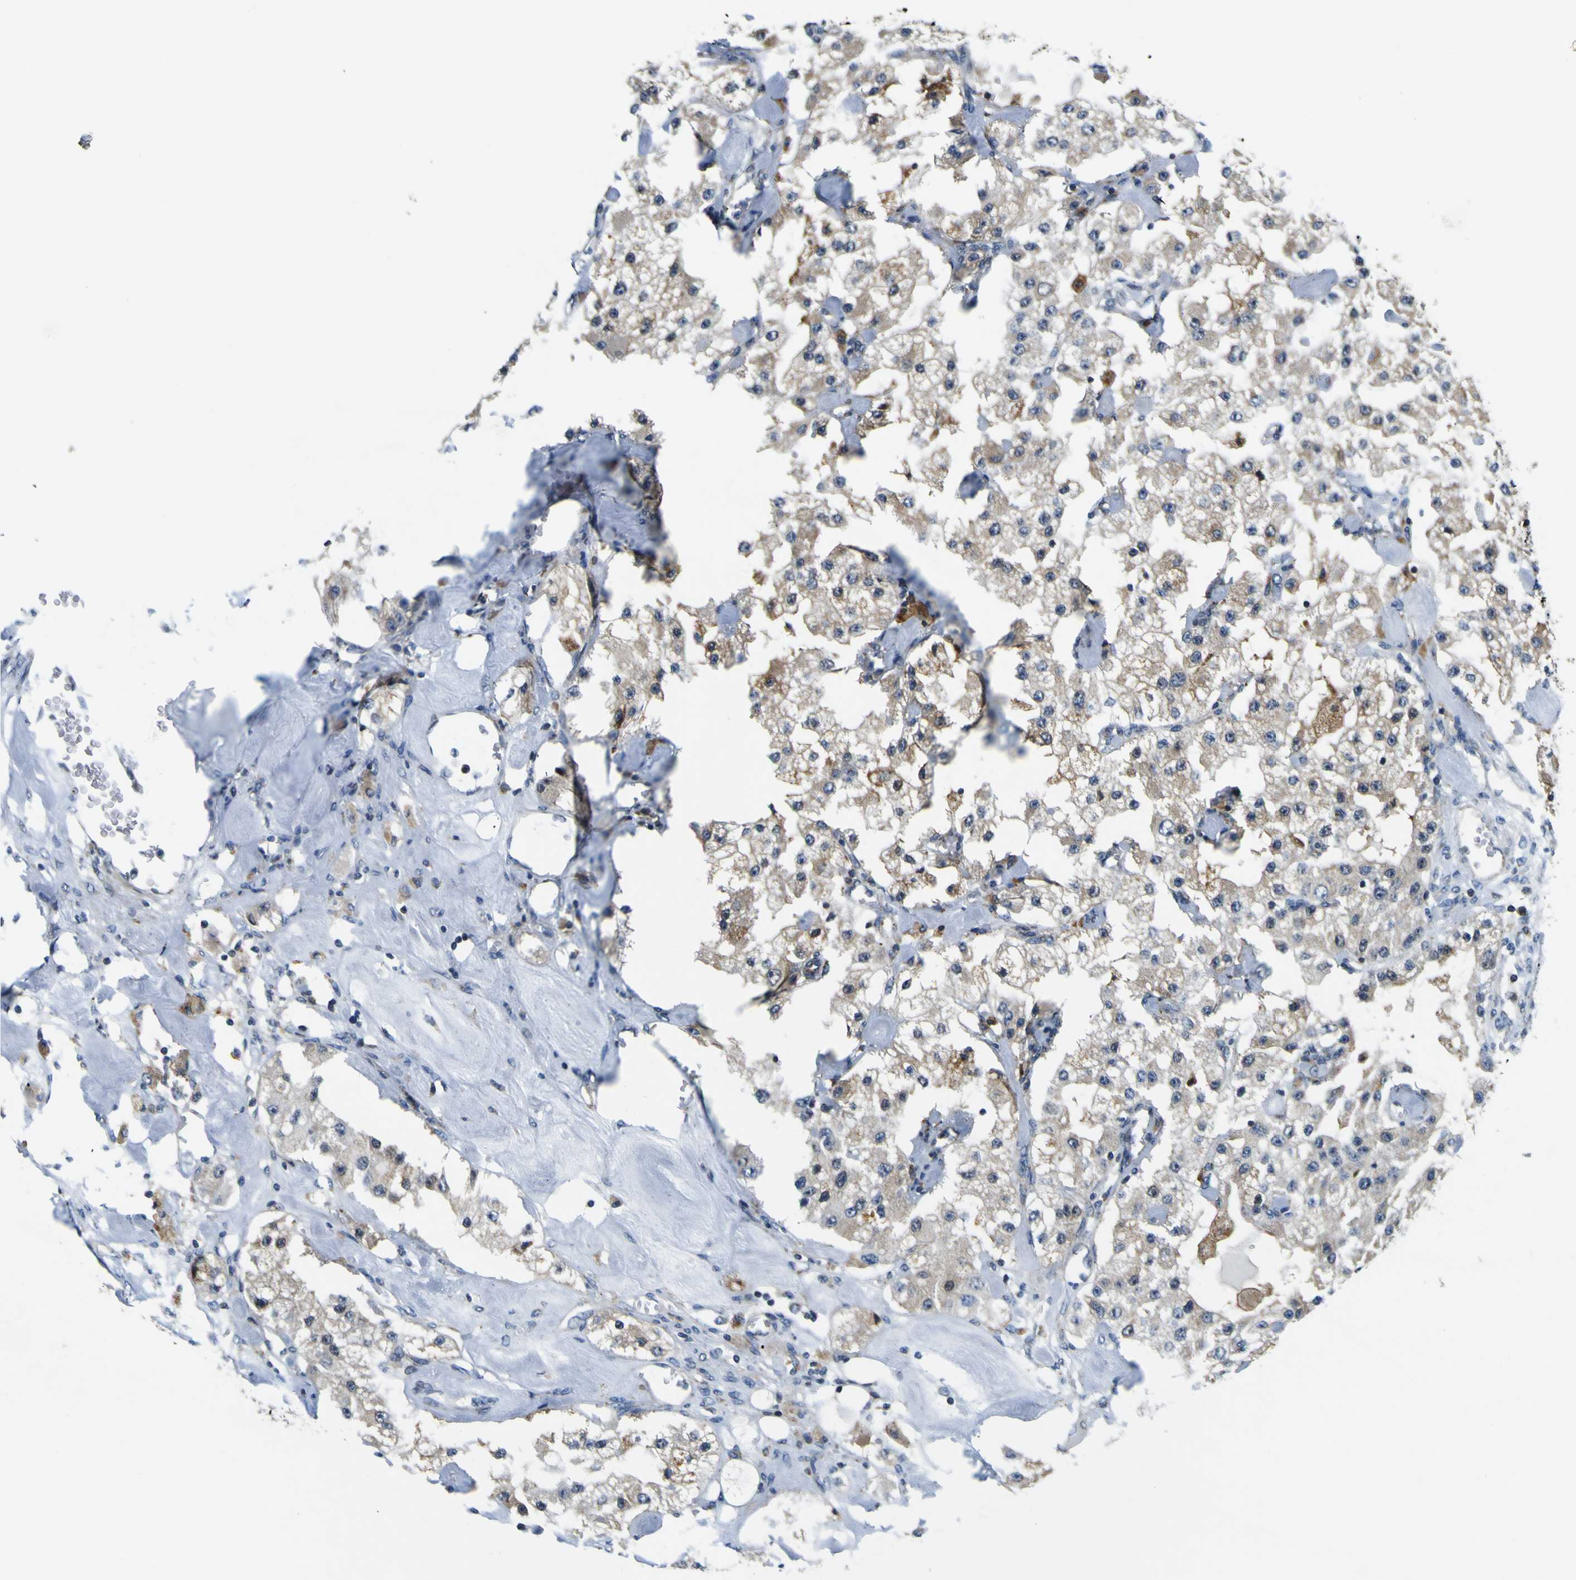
{"staining": {"intensity": "weak", "quantity": ">75%", "location": "cytoplasmic/membranous"}, "tissue": "carcinoid", "cell_type": "Tumor cells", "image_type": "cancer", "snomed": [{"axis": "morphology", "description": "Carcinoid, malignant, NOS"}, {"axis": "topography", "description": "Pancreas"}], "caption": "Protein positivity by IHC exhibits weak cytoplasmic/membranous expression in about >75% of tumor cells in malignant carcinoid.", "gene": "NLRP3", "patient": {"sex": "male", "age": 41}}